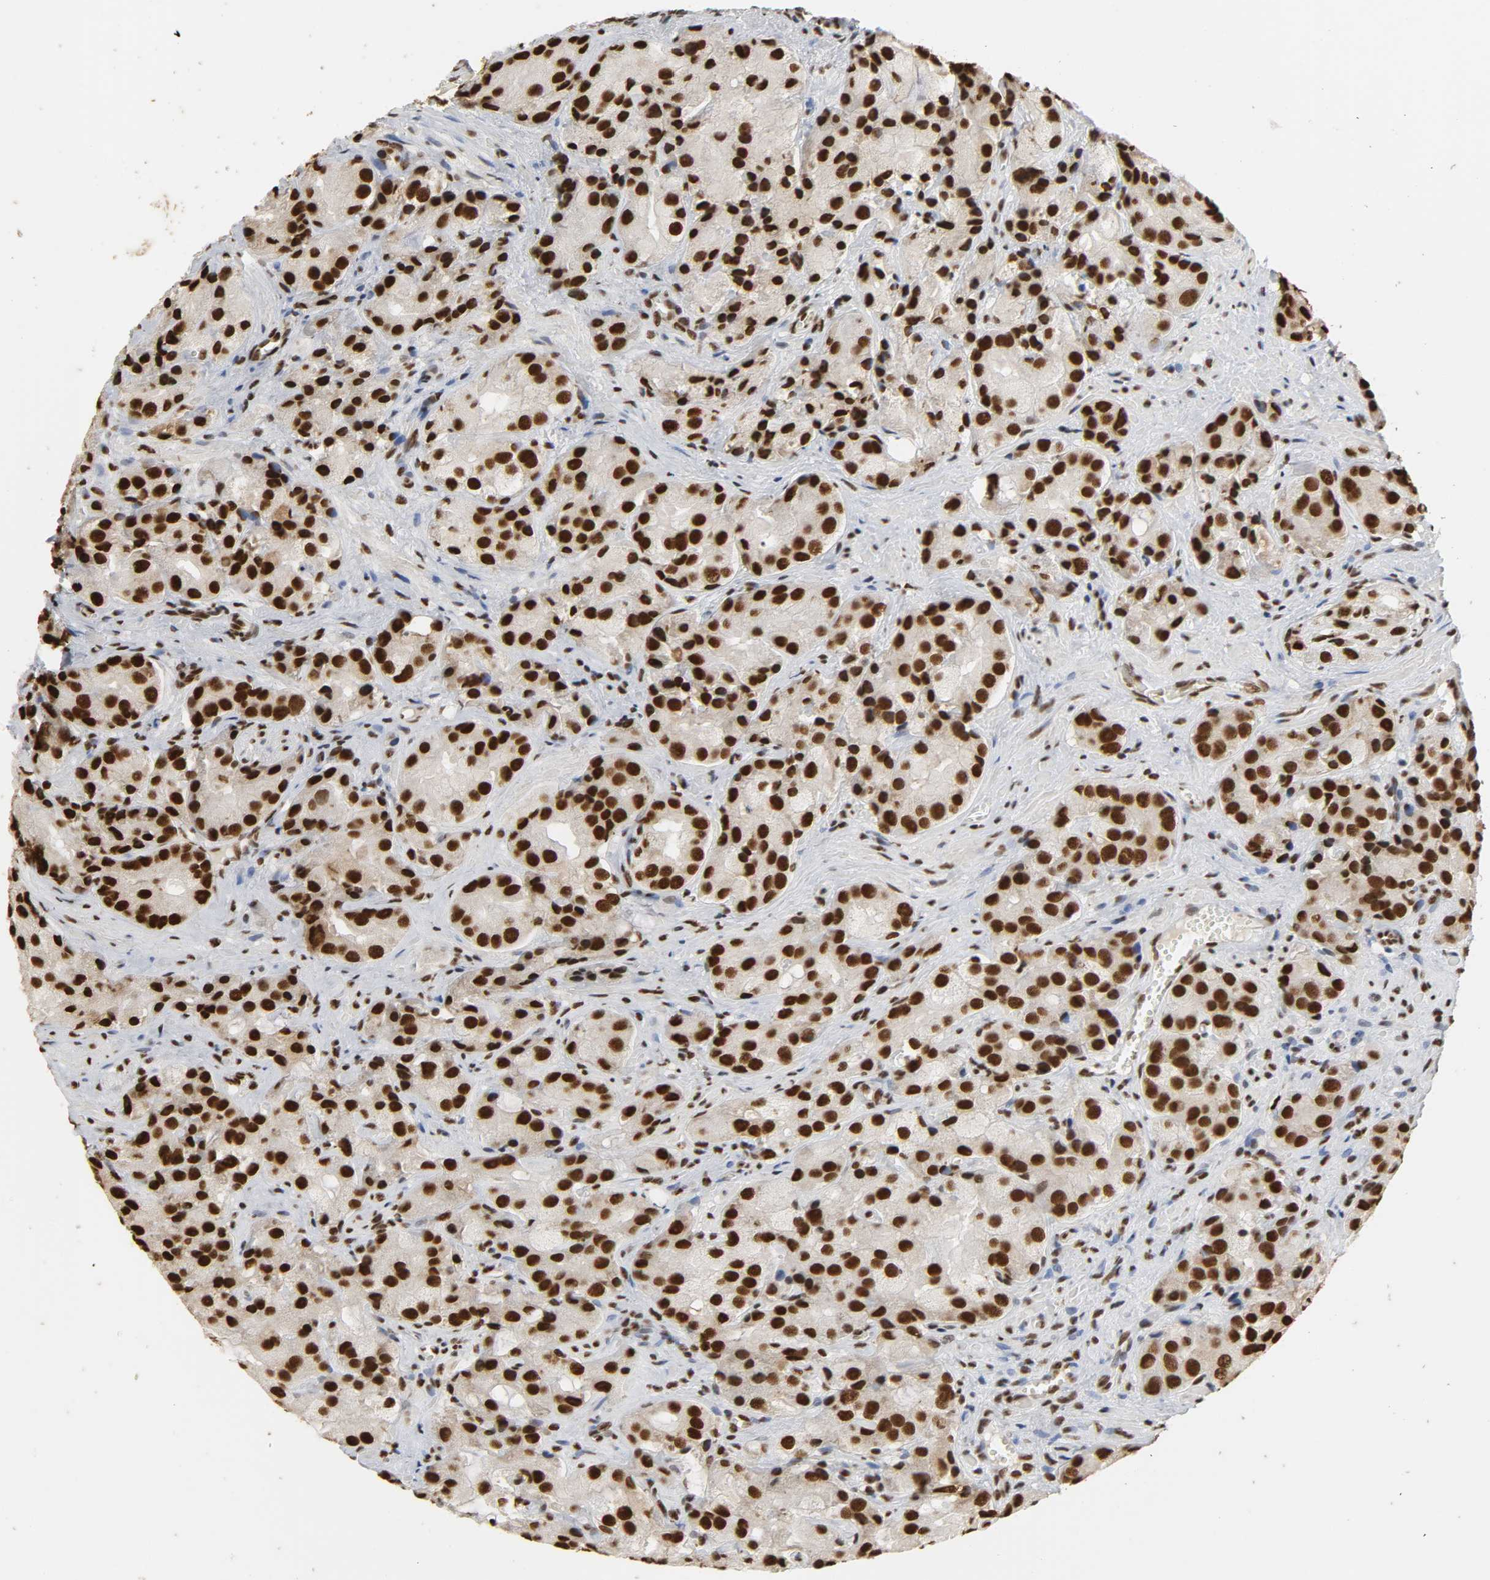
{"staining": {"intensity": "strong", "quantity": ">75%", "location": "nuclear"}, "tissue": "prostate cancer", "cell_type": "Tumor cells", "image_type": "cancer", "snomed": [{"axis": "morphology", "description": "Adenocarcinoma, High grade"}, {"axis": "topography", "description": "Prostate"}], "caption": "A high-resolution histopathology image shows immunohistochemistry staining of prostate cancer, which reveals strong nuclear positivity in about >75% of tumor cells.", "gene": "HNRNPC", "patient": {"sex": "male", "age": 70}}